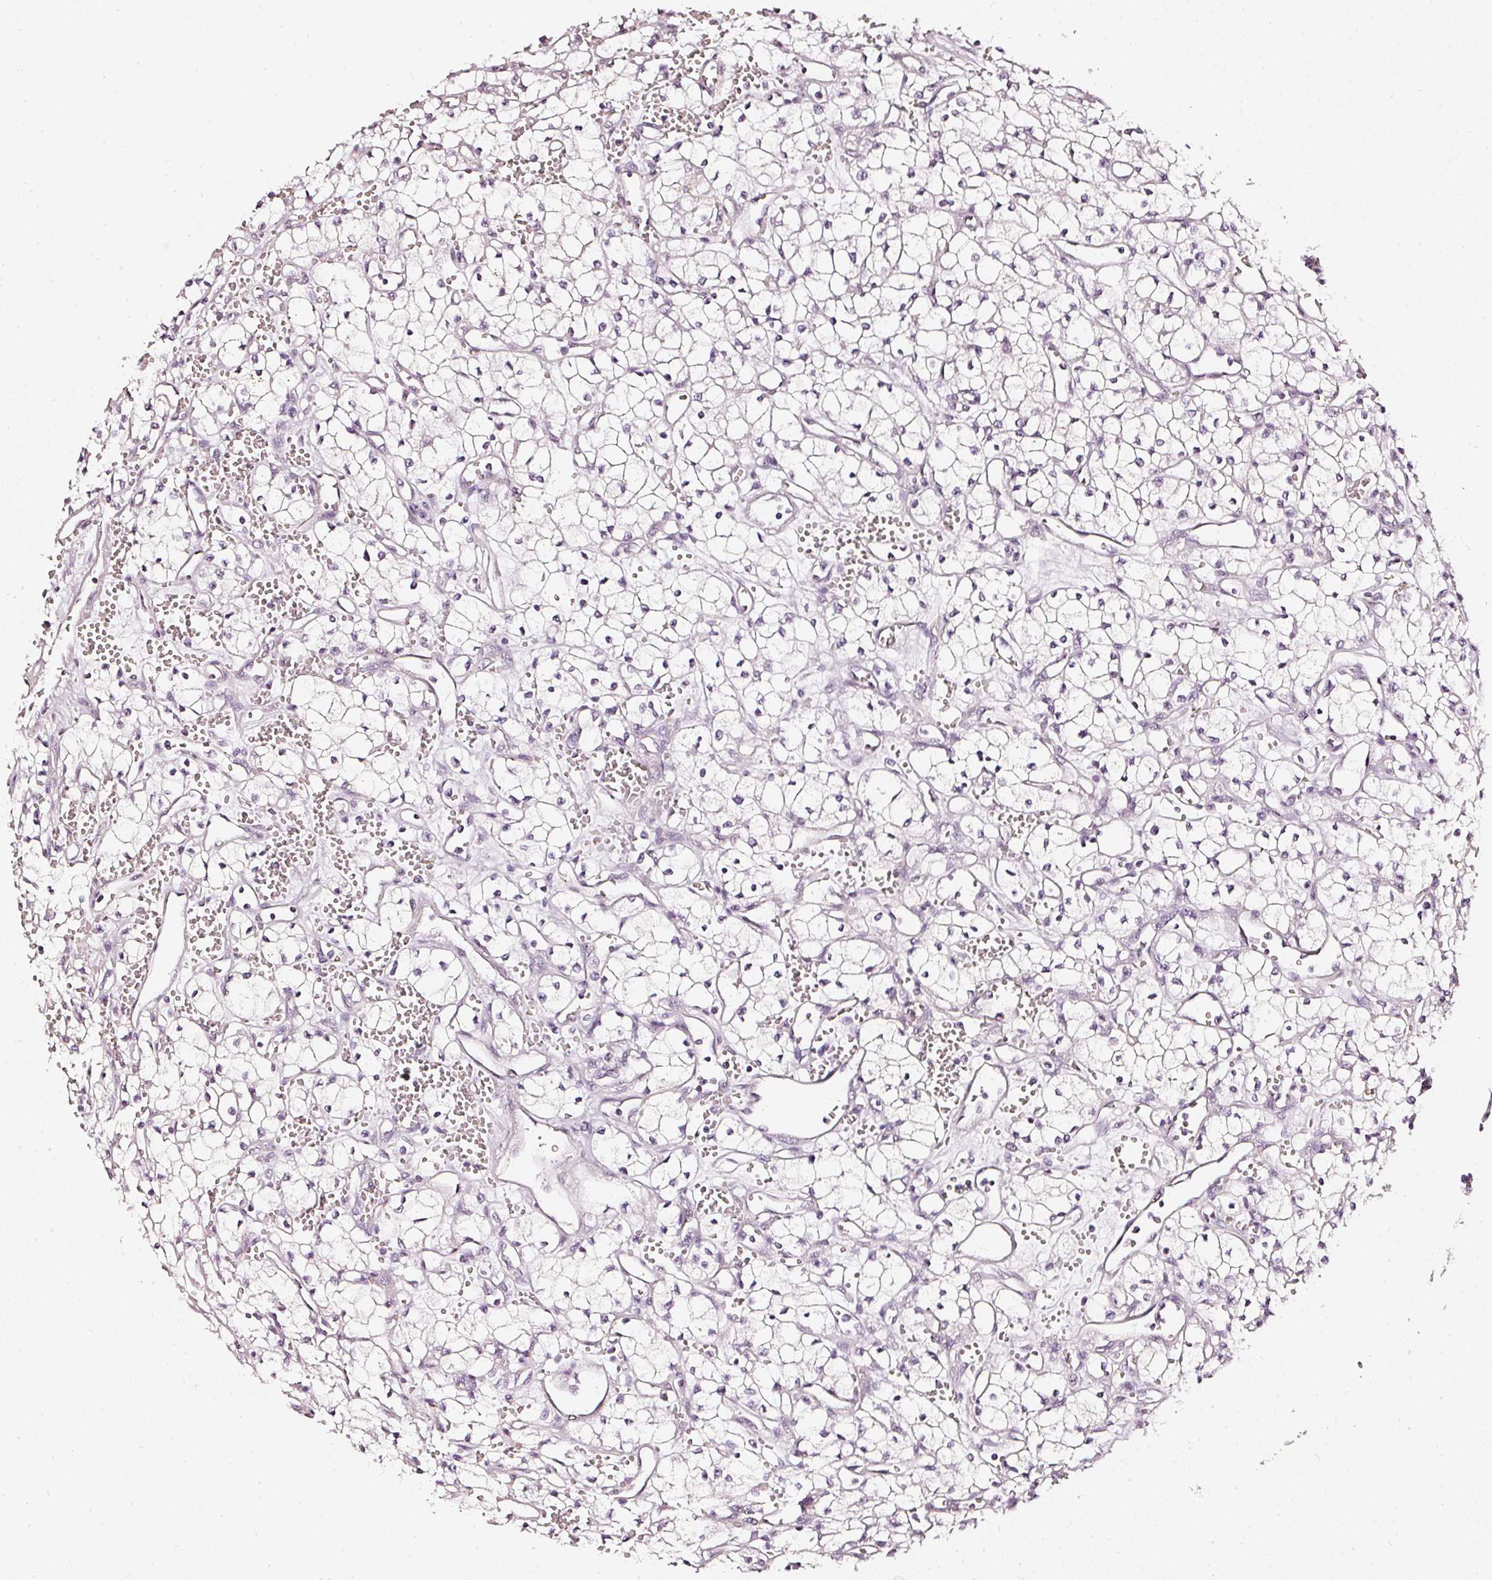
{"staining": {"intensity": "negative", "quantity": "none", "location": "none"}, "tissue": "renal cancer", "cell_type": "Tumor cells", "image_type": "cancer", "snomed": [{"axis": "morphology", "description": "Adenocarcinoma, NOS"}, {"axis": "topography", "description": "Kidney"}], "caption": "This is an immunohistochemistry photomicrograph of renal cancer. There is no expression in tumor cells.", "gene": "CNP", "patient": {"sex": "male", "age": 59}}